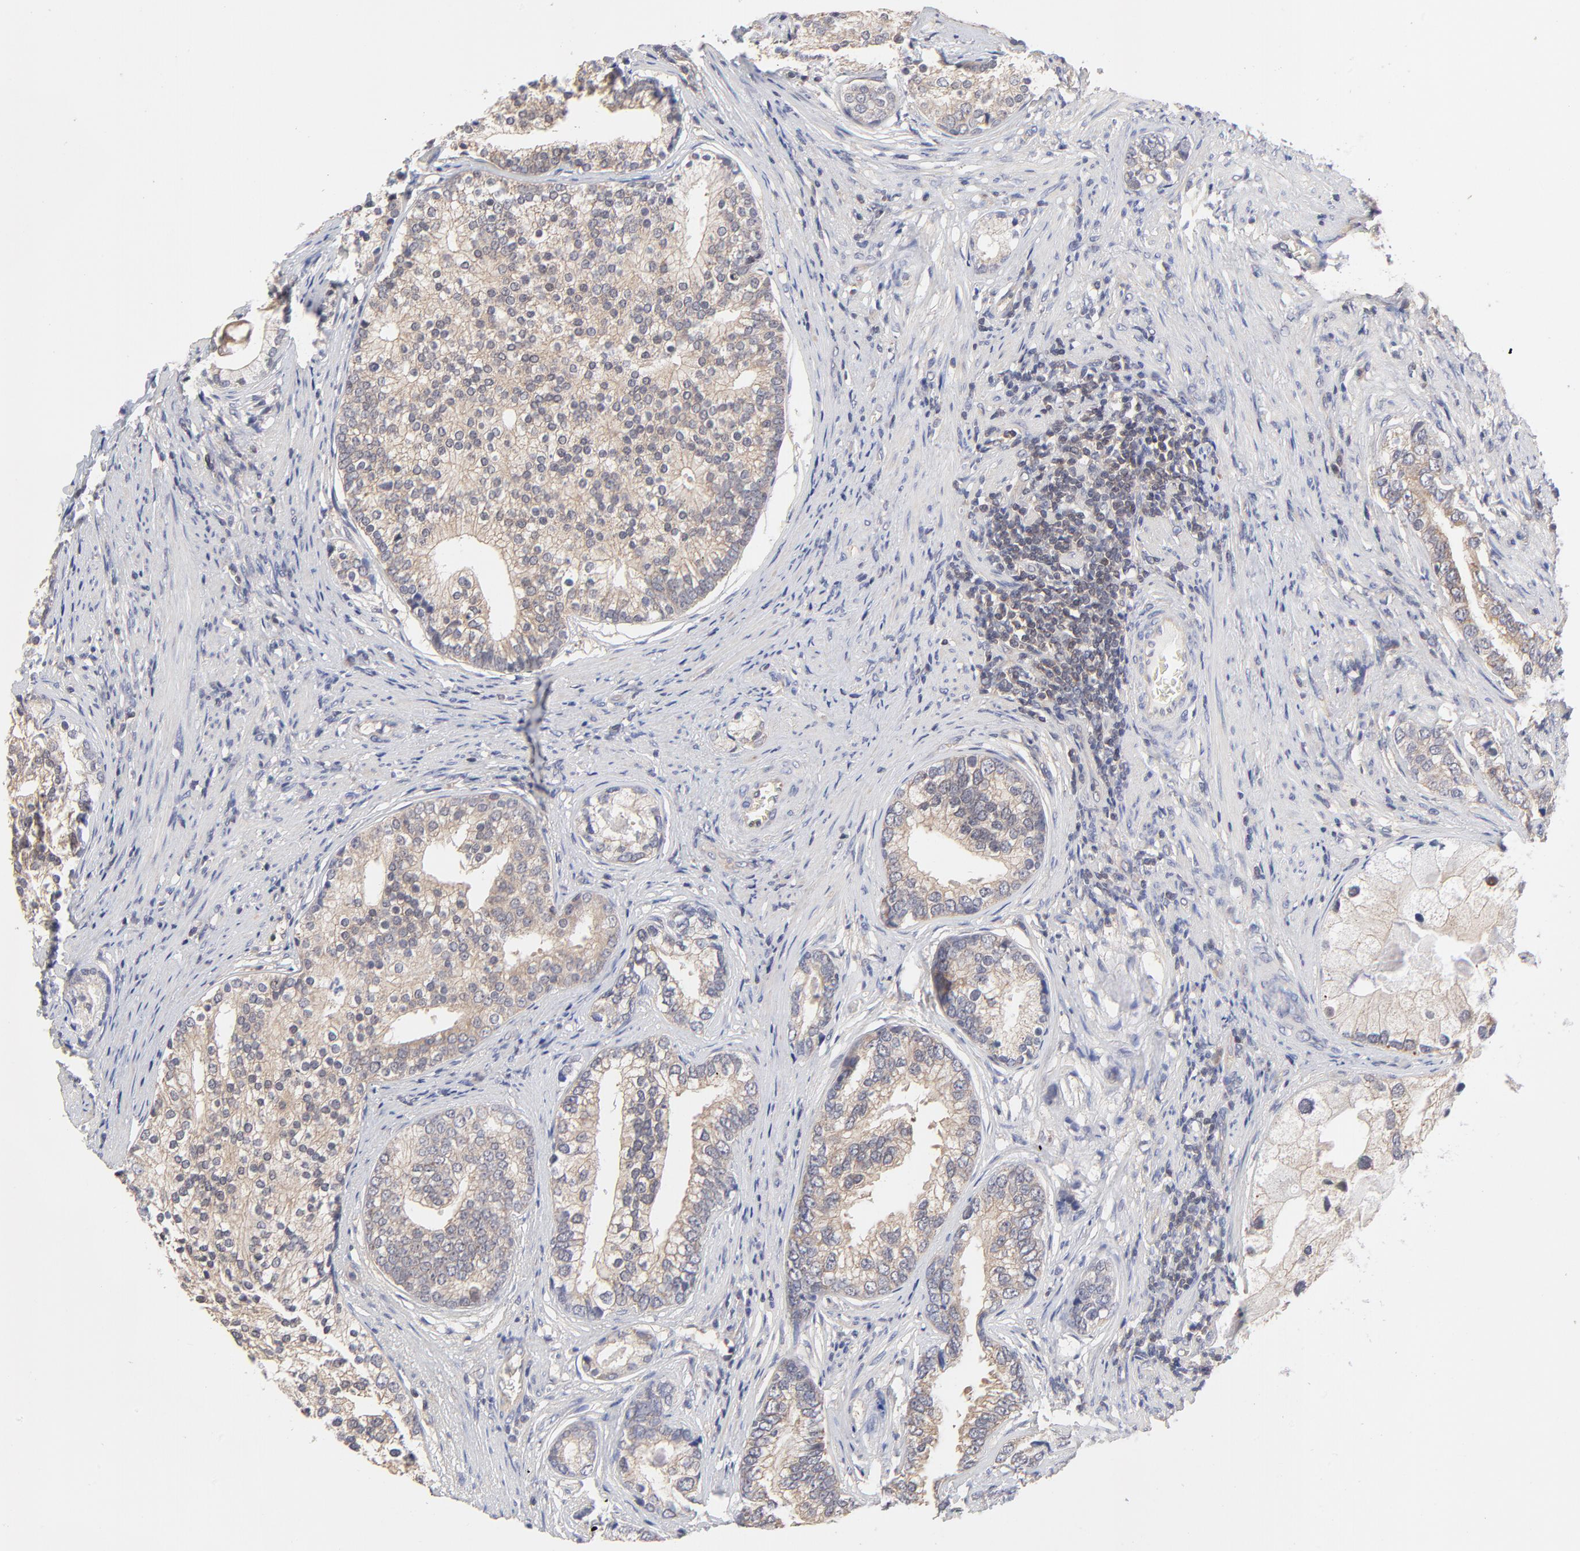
{"staining": {"intensity": "weak", "quantity": ">75%", "location": "cytoplasmic/membranous"}, "tissue": "prostate cancer", "cell_type": "Tumor cells", "image_type": "cancer", "snomed": [{"axis": "morphology", "description": "Adenocarcinoma, Low grade"}, {"axis": "topography", "description": "Prostate"}], "caption": "The histopathology image demonstrates immunohistochemical staining of prostate adenocarcinoma (low-grade). There is weak cytoplasmic/membranous staining is seen in about >75% of tumor cells.", "gene": "PCMT1", "patient": {"sex": "male", "age": 71}}